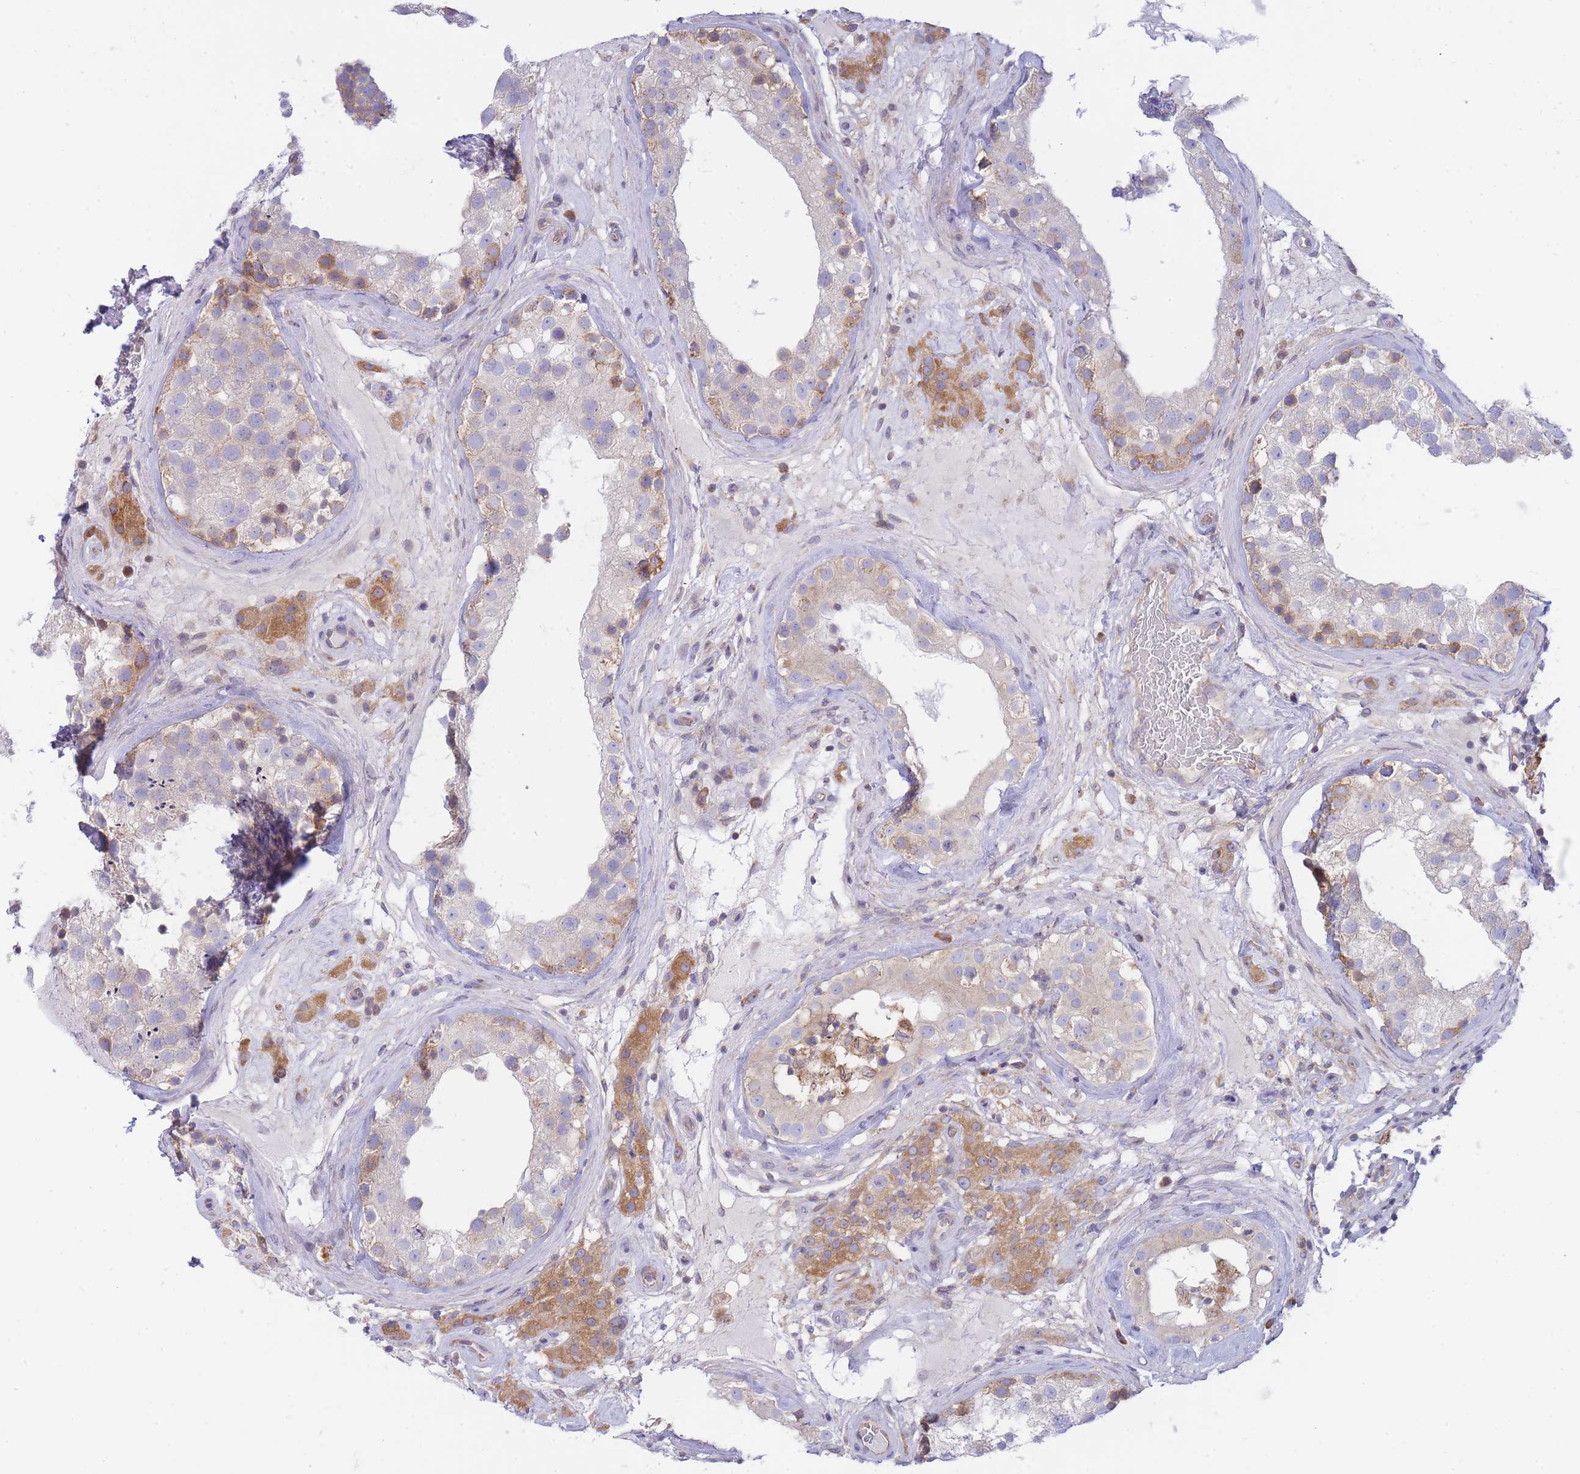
{"staining": {"intensity": "moderate", "quantity": "<25%", "location": "cytoplasmic/membranous"}, "tissue": "testis", "cell_type": "Cells in seminiferous ducts", "image_type": "normal", "snomed": [{"axis": "morphology", "description": "Normal tissue, NOS"}, {"axis": "topography", "description": "Testis"}], "caption": "Moderate cytoplasmic/membranous expression for a protein is identified in about <25% of cells in seminiferous ducts of normal testis using immunohistochemistry.", "gene": "SH2B2", "patient": {"sex": "male", "age": 46}}